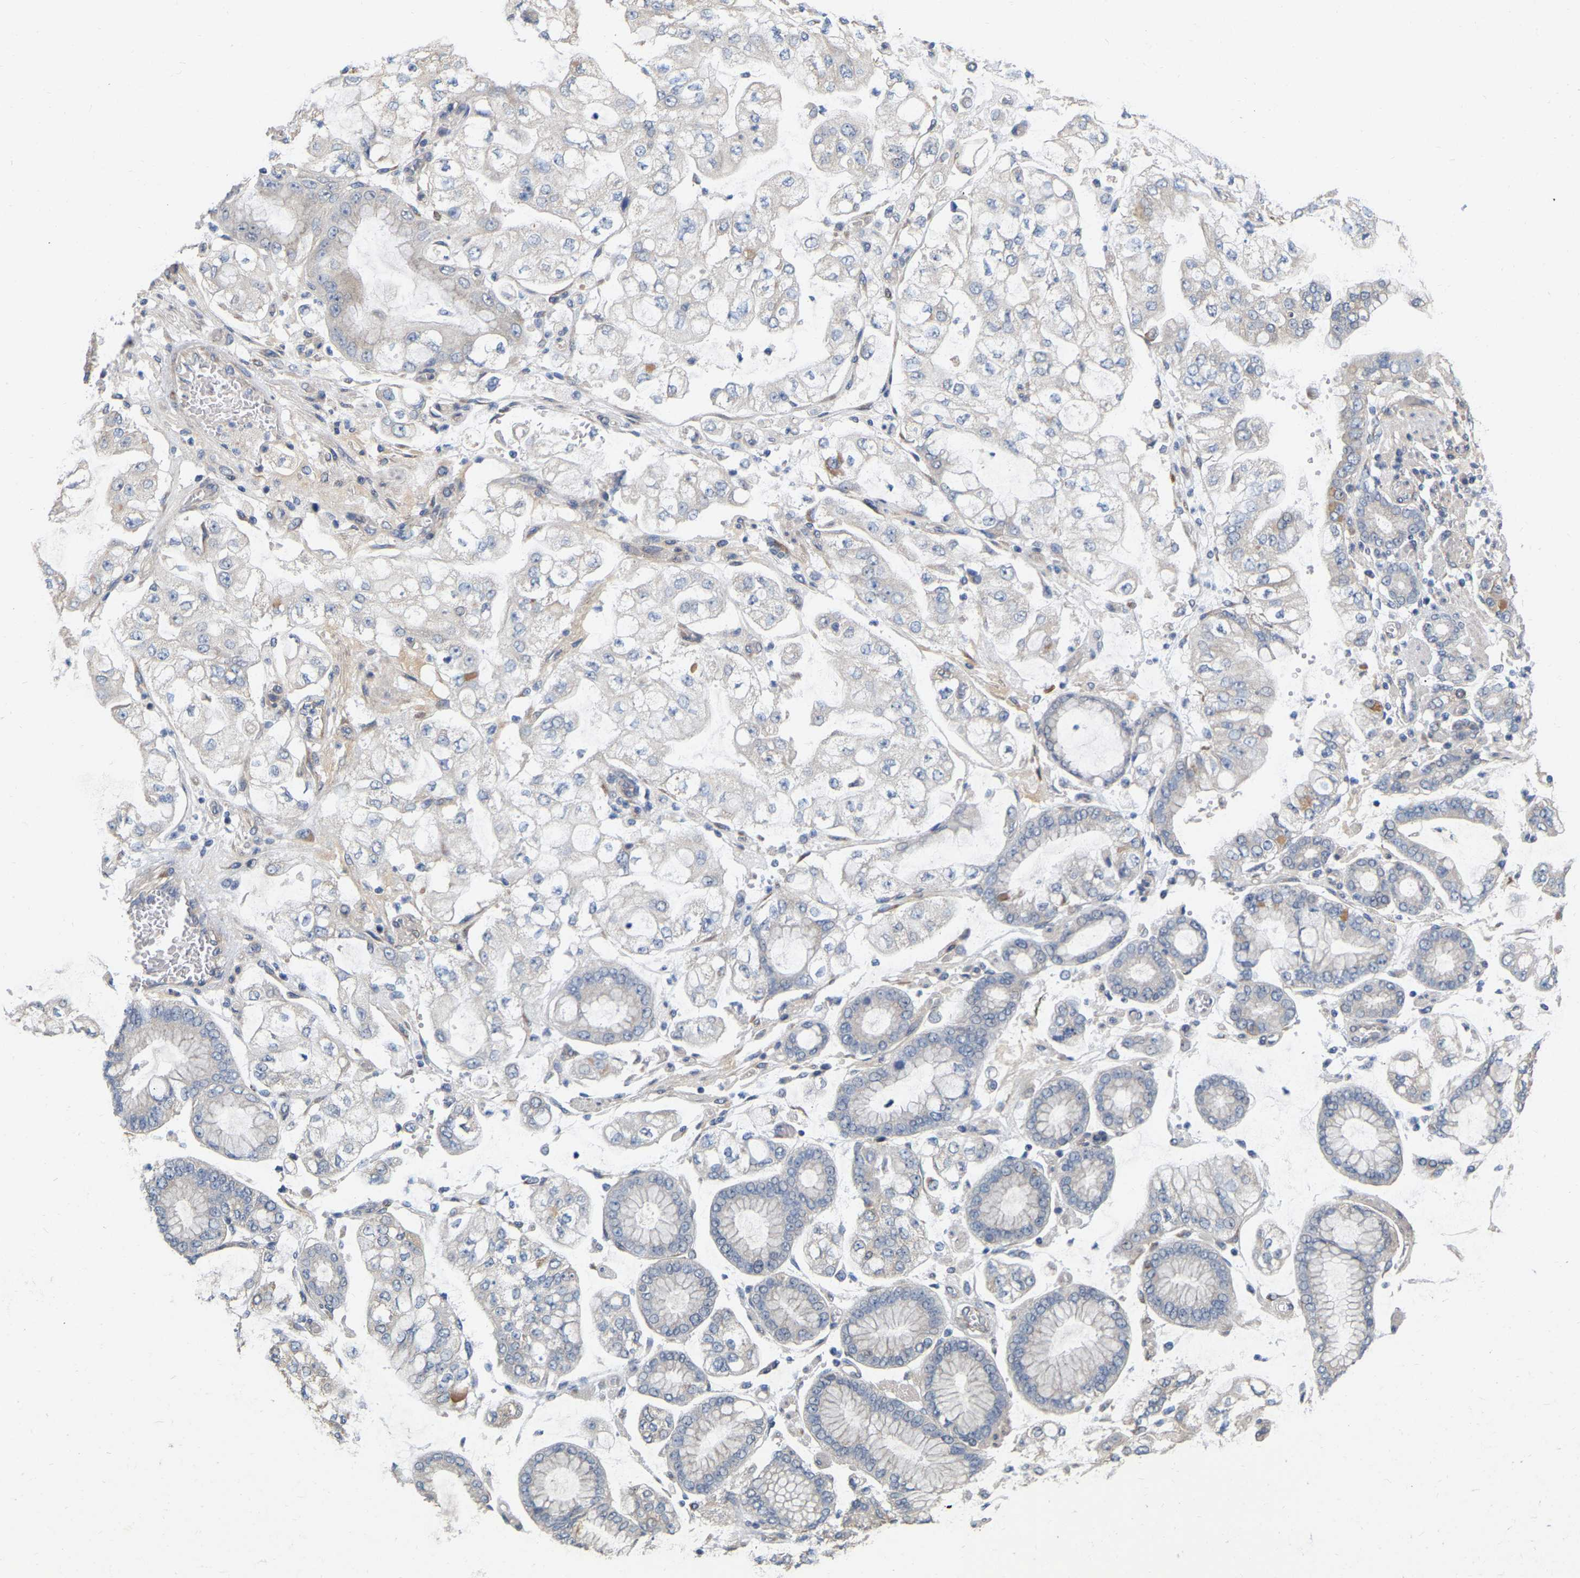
{"staining": {"intensity": "weak", "quantity": "<25%", "location": "cytoplasmic/membranous"}, "tissue": "stomach cancer", "cell_type": "Tumor cells", "image_type": "cancer", "snomed": [{"axis": "morphology", "description": "Adenocarcinoma, NOS"}, {"axis": "topography", "description": "Stomach"}], "caption": "Tumor cells are negative for brown protein staining in stomach cancer (adenocarcinoma). (DAB (3,3'-diaminobenzidine) immunohistochemistry visualized using brightfield microscopy, high magnification).", "gene": "SSH1", "patient": {"sex": "male", "age": 76}}